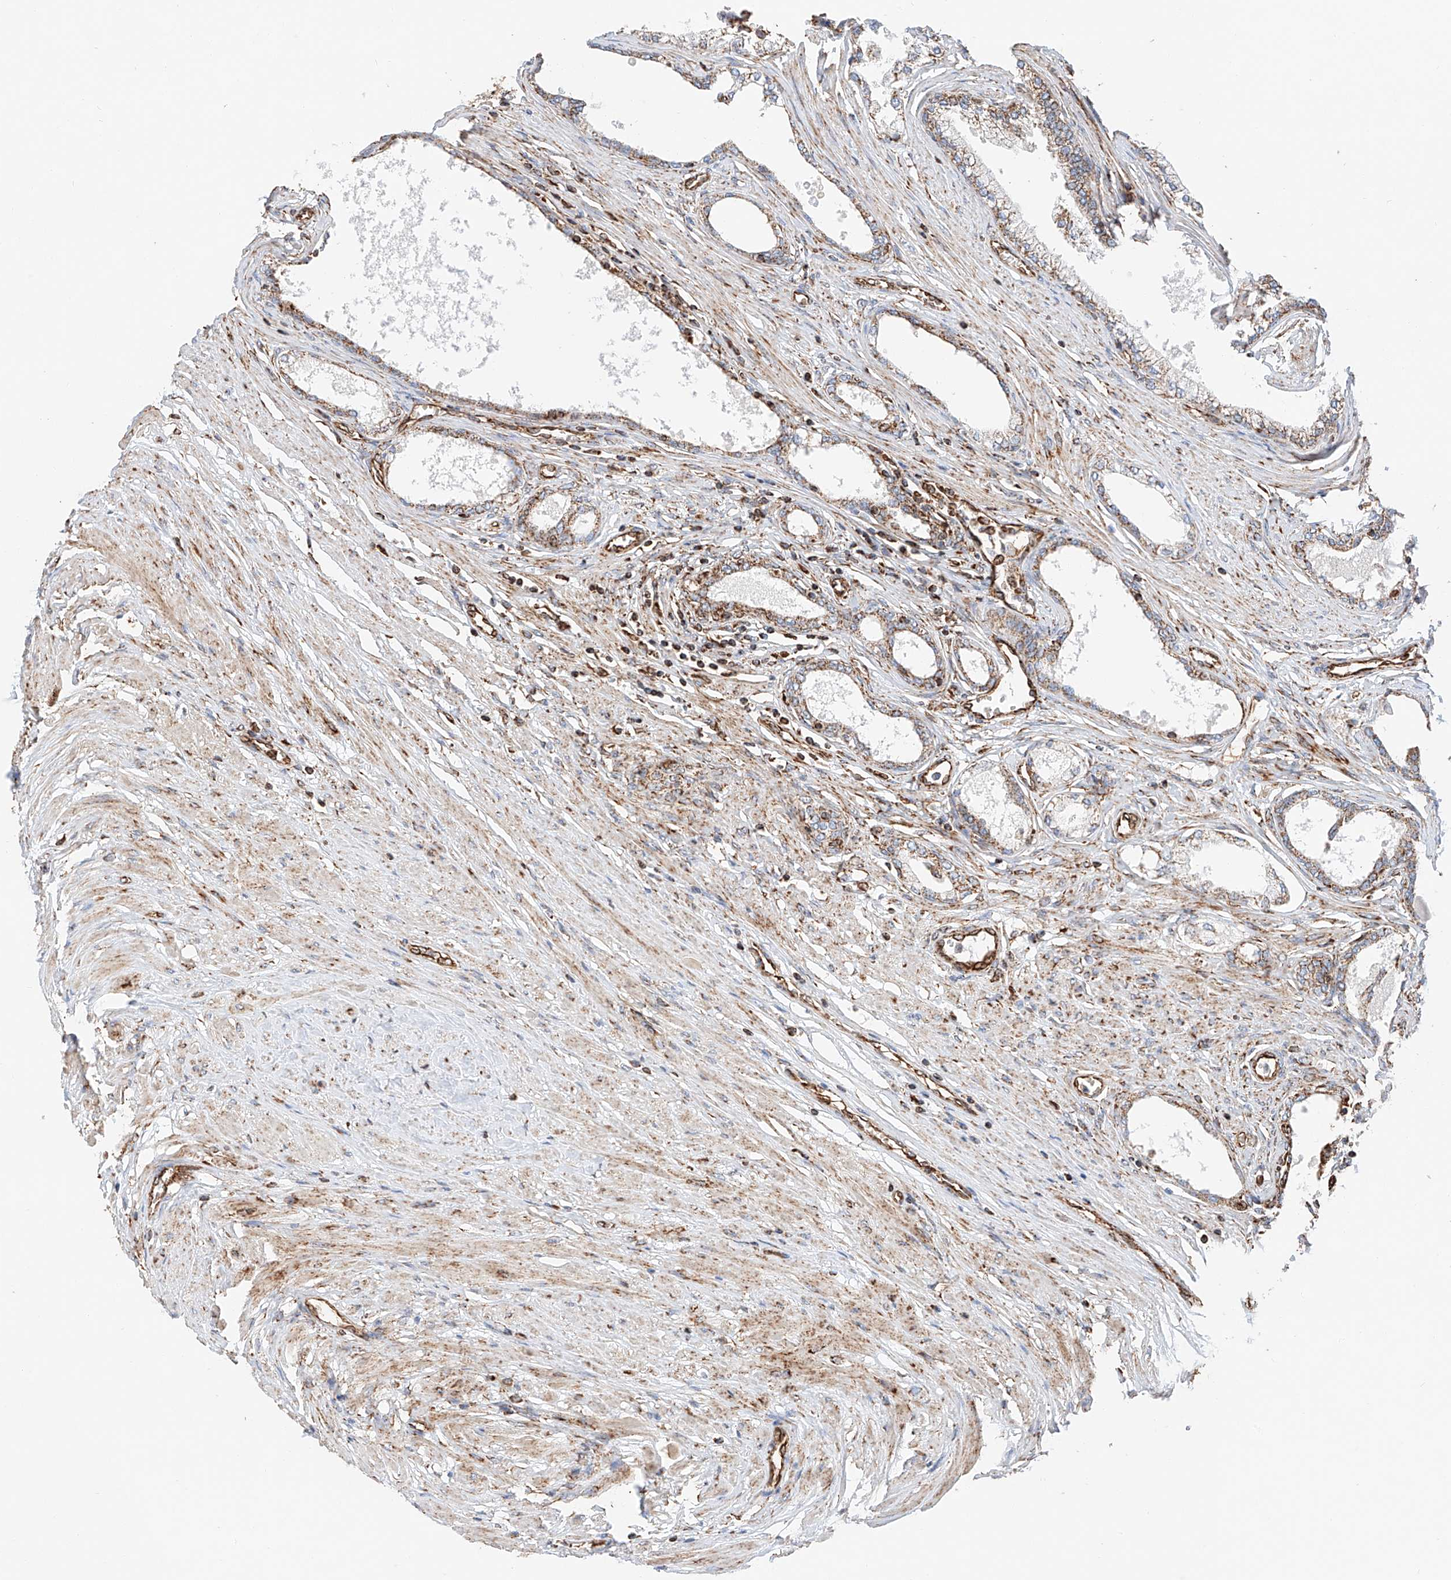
{"staining": {"intensity": "moderate", "quantity": ">75%", "location": "cytoplasmic/membranous"}, "tissue": "prostate", "cell_type": "Glandular cells", "image_type": "normal", "snomed": [{"axis": "morphology", "description": "Normal tissue, NOS"}, {"axis": "morphology", "description": "Urothelial carcinoma, Low grade"}, {"axis": "topography", "description": "Urinary bladder"}, {"axis": "topography", "description": "Prostate"}], "caption": "A brown stain highlights moderate cytoplasmic/membranous staining of a protein in glandular cells of benign human prostate.", "gene": "NDUFV3", "patient": {"sex": "male", "age": 60}}